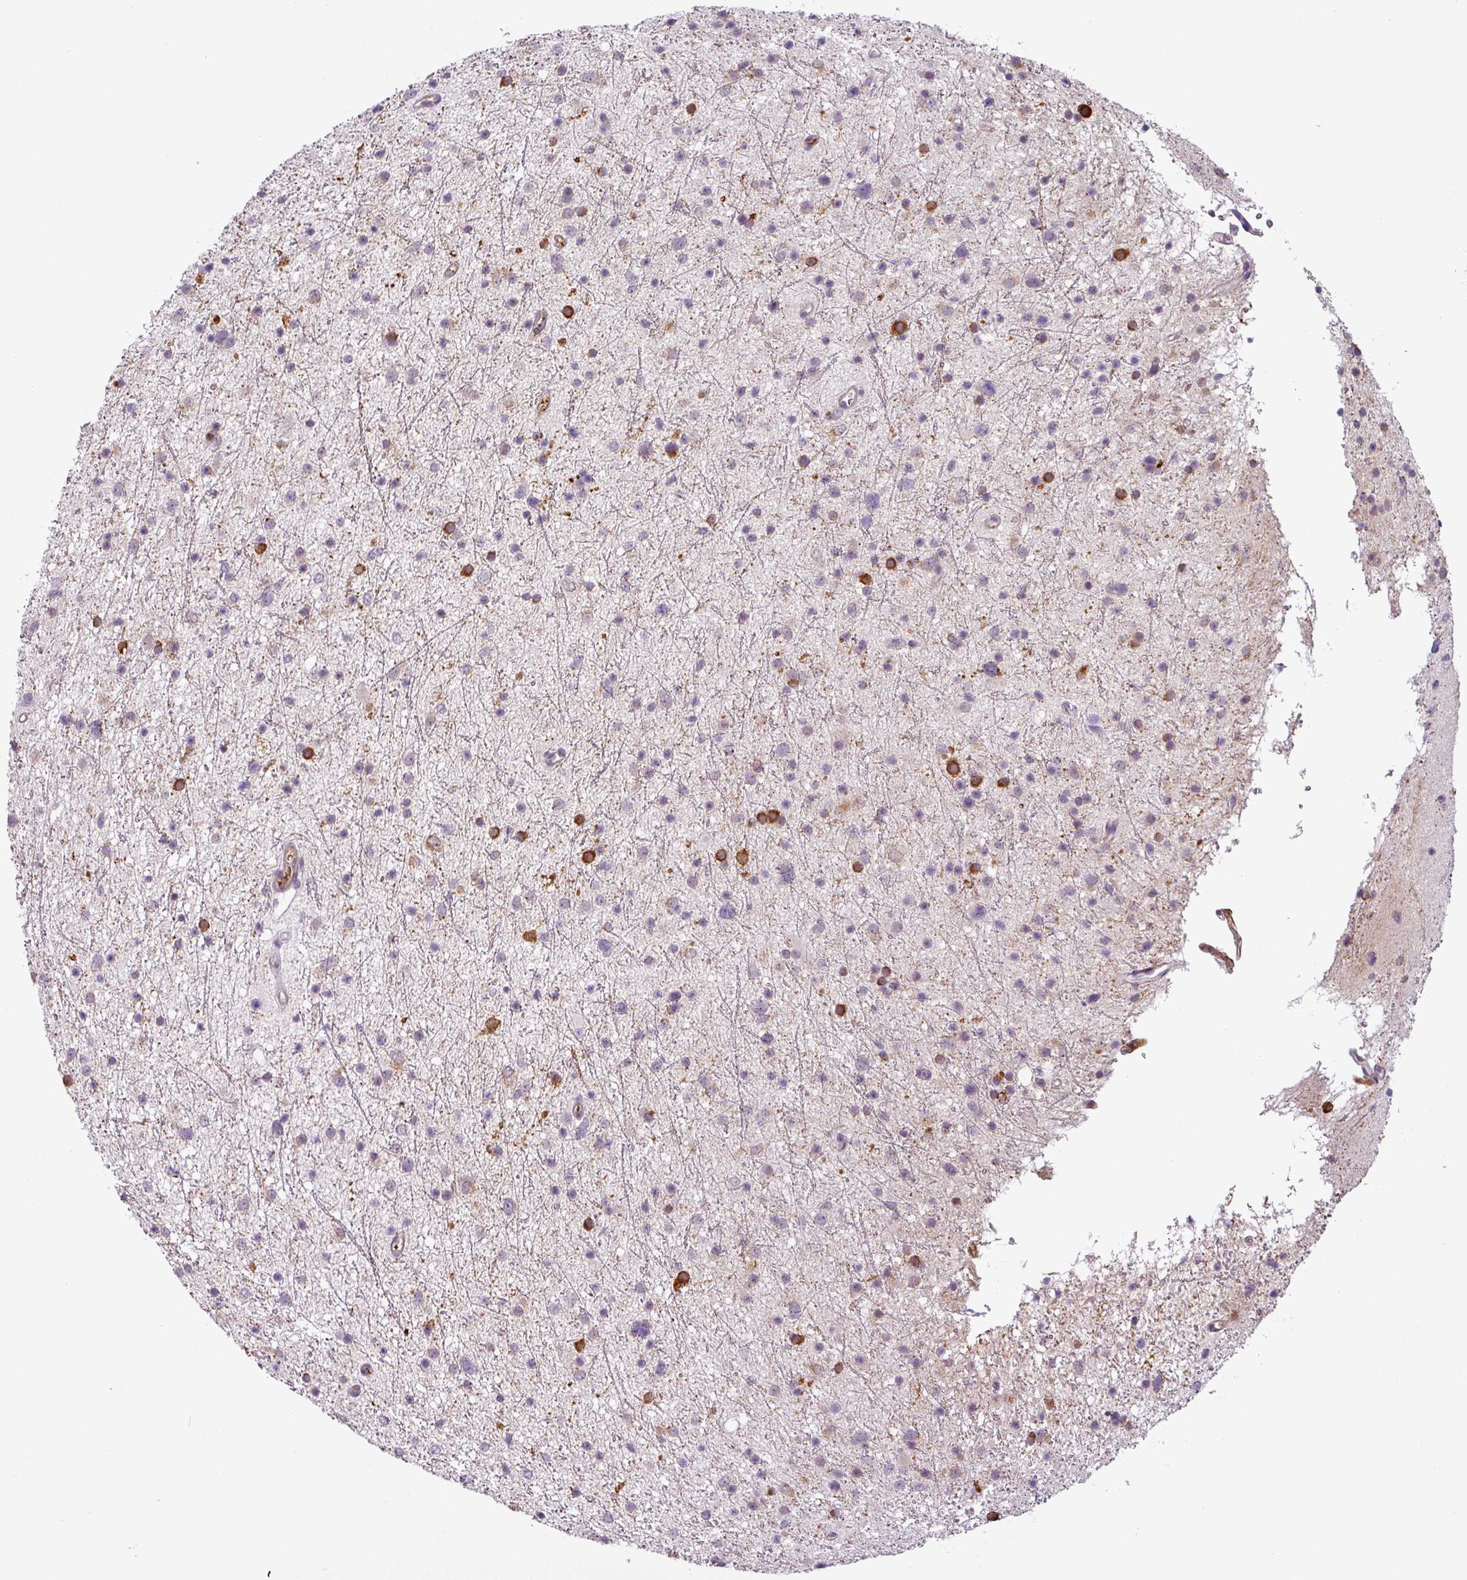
{"staining": {"intensity": "negative", "quantity": "none", "location": "none"}, "tissue": "glioma", "cell_type": "Tumor cells", "image_type": "cancer", "snomed": [{"axis": "morphology", "description": "Glioma, malignant, Low grade"}, {"axis": "topography", "description": "Cerebral cortex"}], "caption": "Photomicrograph shows no significant protein positivity in tumor cells of malignant glioma (low-grade).", "gene": "APOC1", "patient": {"sex": "female", "age": 39}}